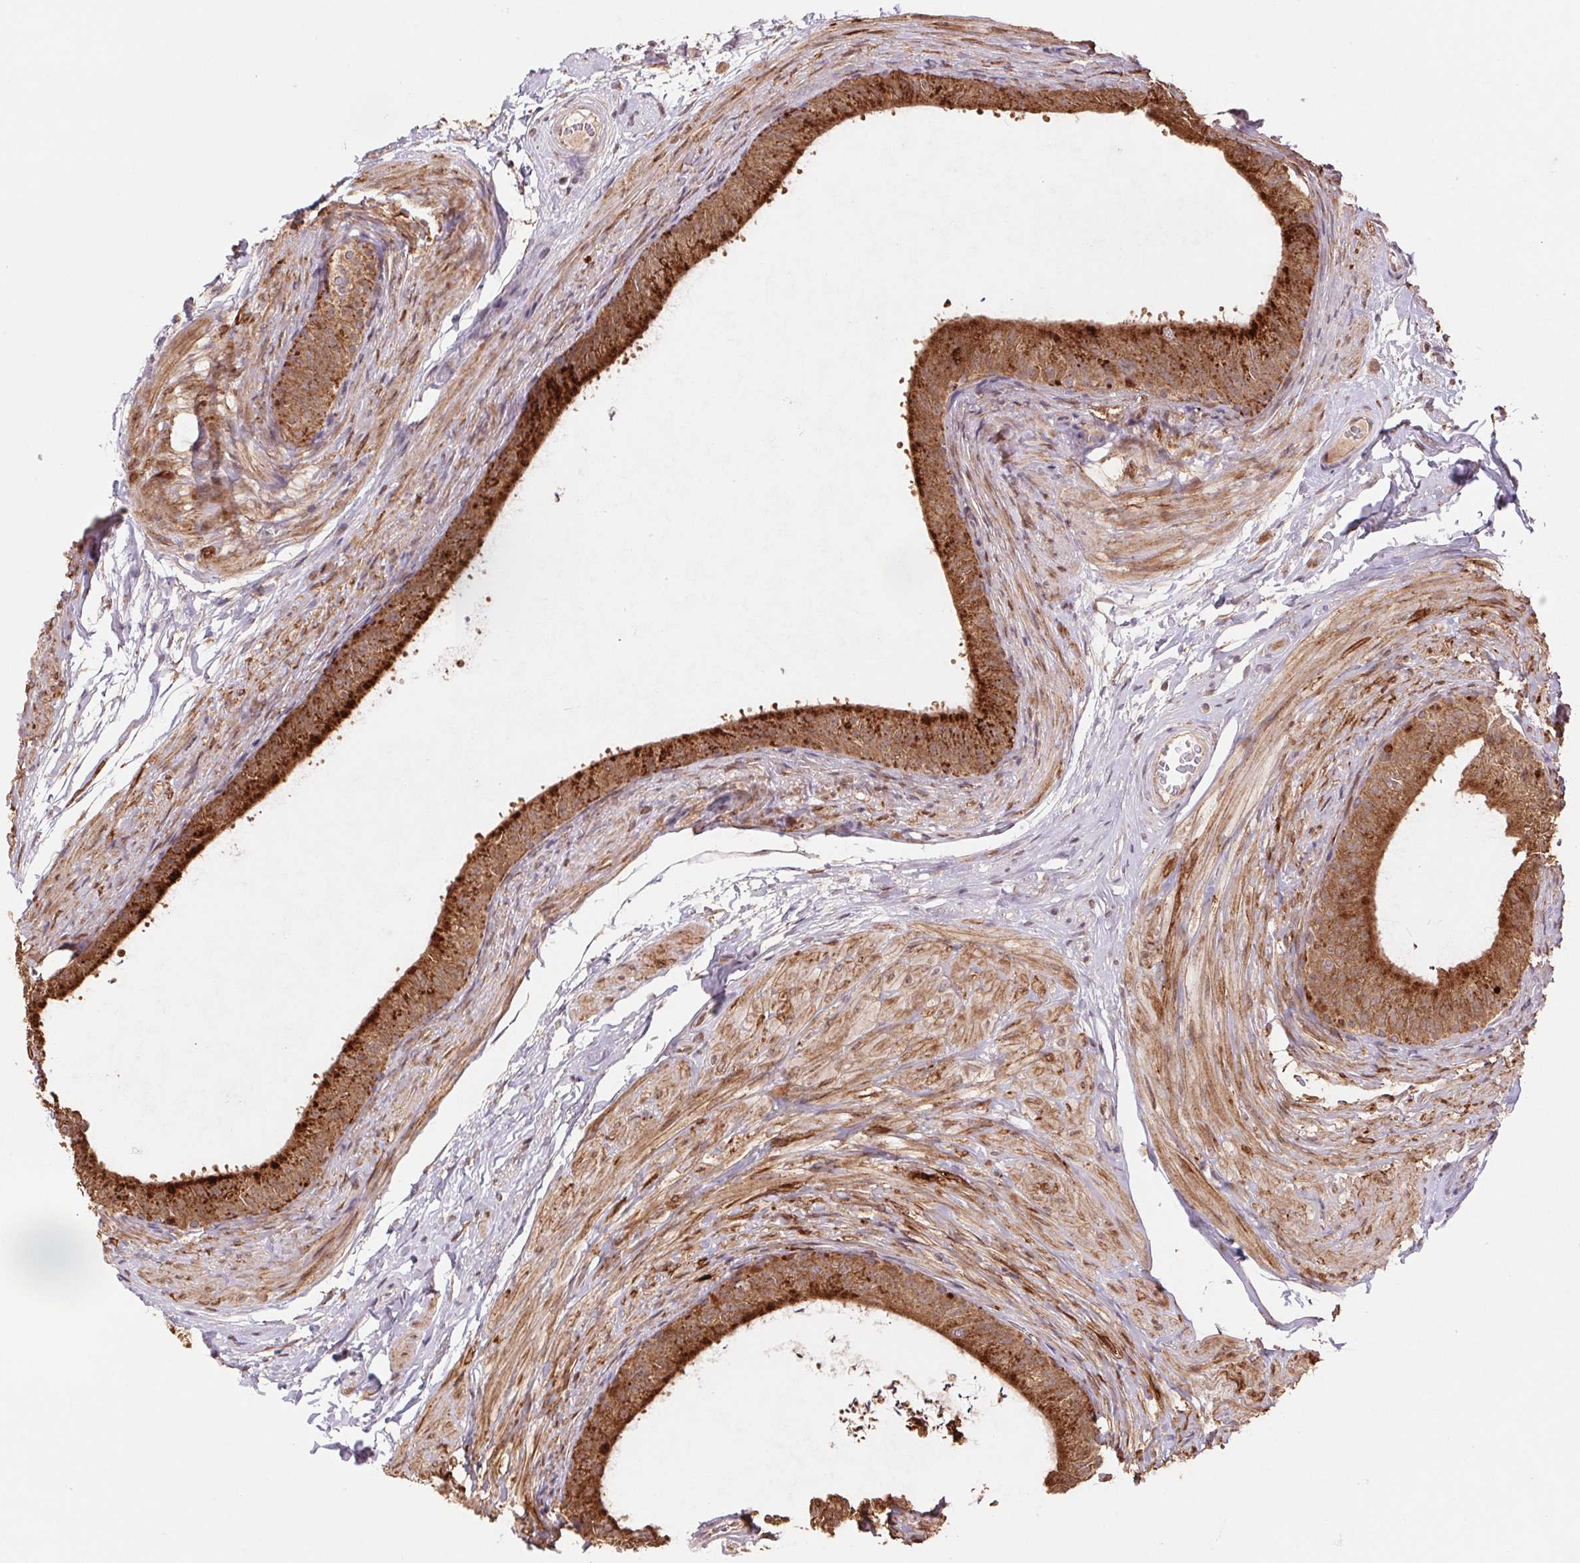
{"staining": {"intensity": "strong", "quantity": ">75%", "location": "cytoplasmic/membranous"}, "tissue": "epididymis", "cell_type": "Glandular cells", "image_type": "normal", "snomed": [{"axis": "morphology", "description": "Normal tissue, NOS"}, {"axis": "topography", "description": "Epididymis, spermatic cord, NOS"}, {"axis": "topography", "description": "Epididymis"}, {"axis": "topography", "description": "Peripheral nerve tissue"}], "caption": "Immunohistochemical staining of normal epididymis exhibits strong cytoplasmic/membranous protein positivity in approximately >75% of glandular cells. (IHC, brightfield microscopy, high magnification).", "gene": "PDHA1", "patient": {"sex": "male", "age": 29}}